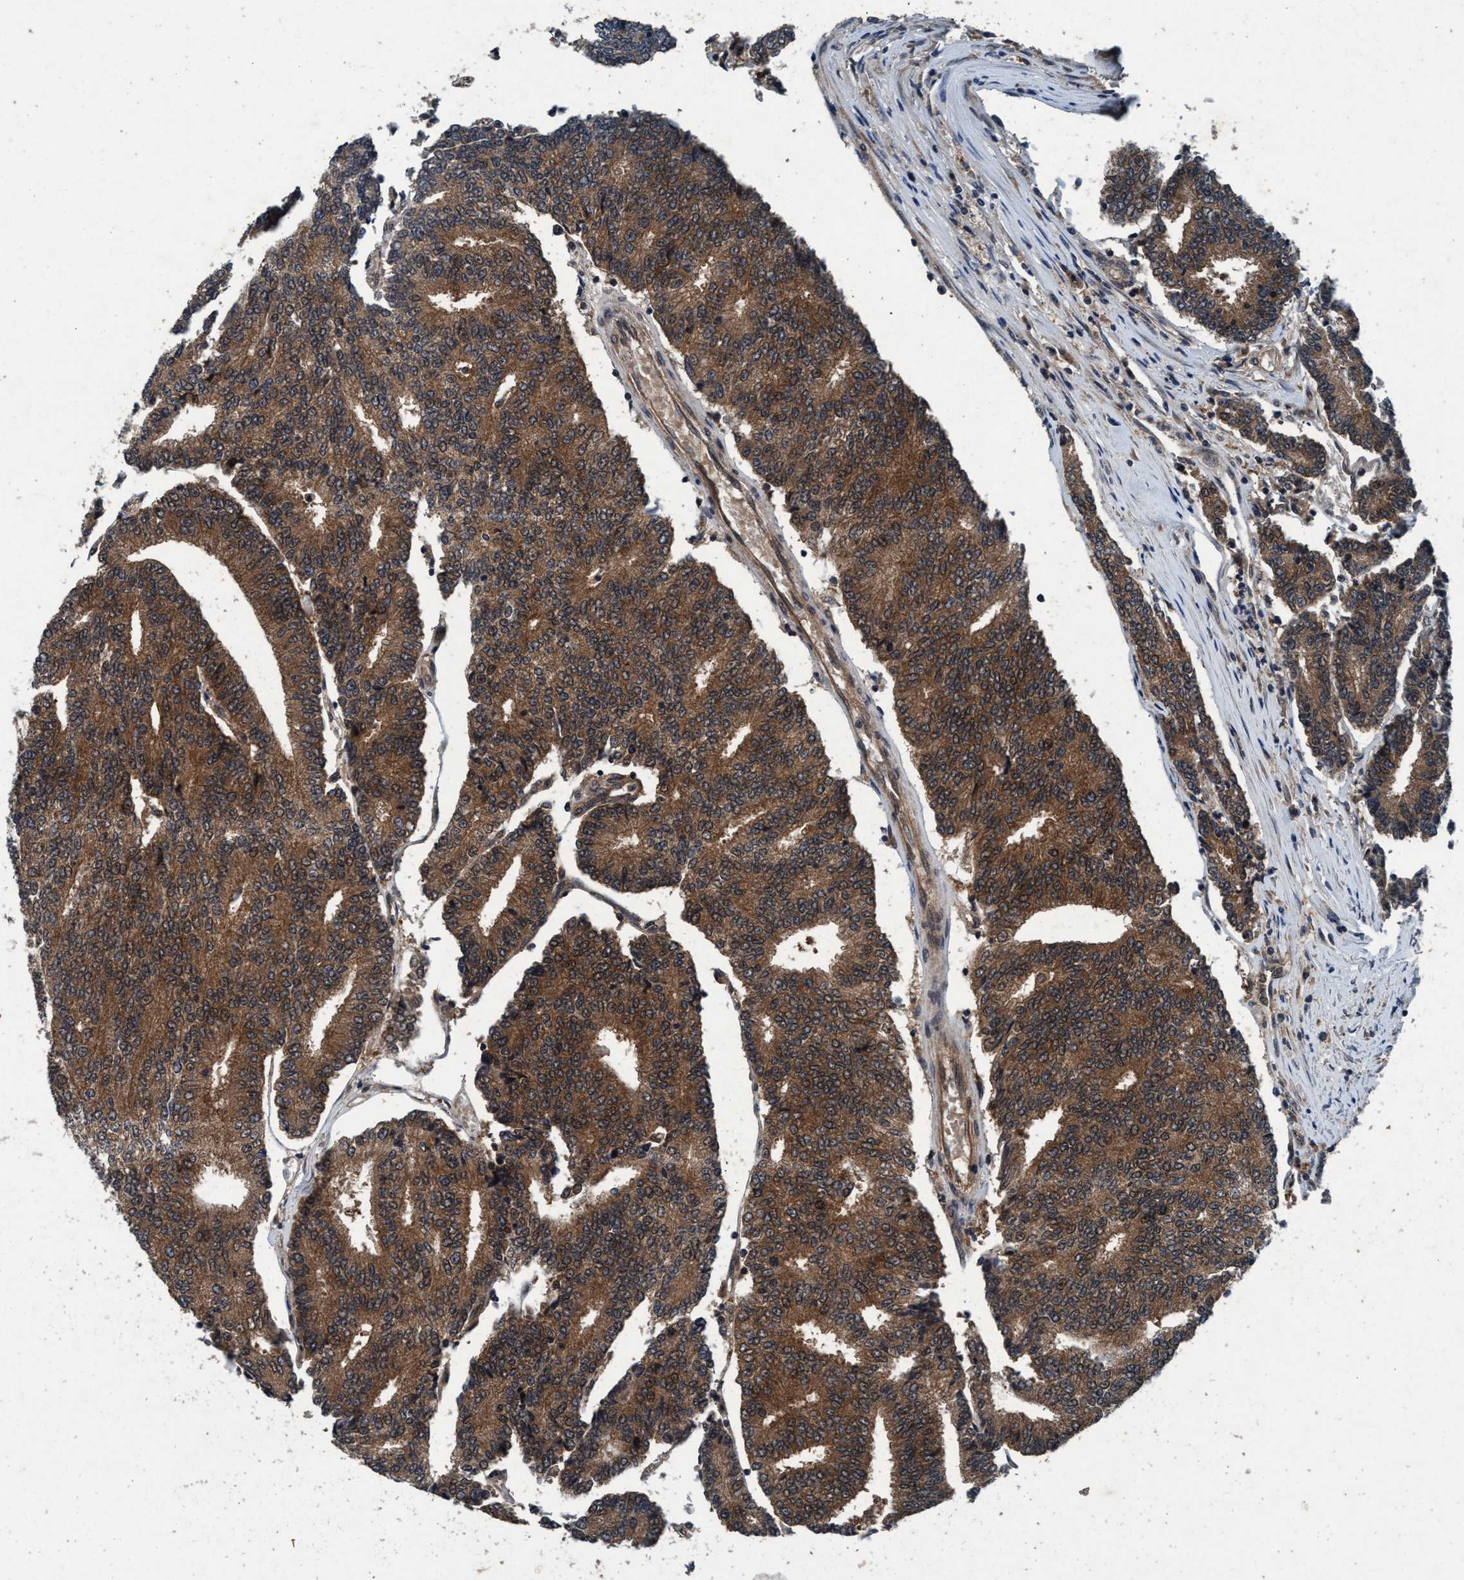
{"staining": {"intensity": "strong", "quantity": ">75%", "location": "cytoplasmic/membranous"}, "tissue": "prostate cancer", "cell_type": "Tumor cells", "image_type": "cancer", "snomed": [{"axis": "morphology", "description": "Normal tissue, NOS"}, {"axis": "morphology", "description": "Adenocarcinoma, High grade"}, {"axis": "topography", "description": "Prostate"}, {"axis": "topography", "description": "Seminal veicle"}], "caption": "Prostate cancer (adenocarcinoma (high-grade)) stained with a brown dye displays strong cytoplasmic/membranous positive expression in about >75% of tumor cells.", "gene": "AKT1S1", "patient": {"sex": "male", "age": 55}}